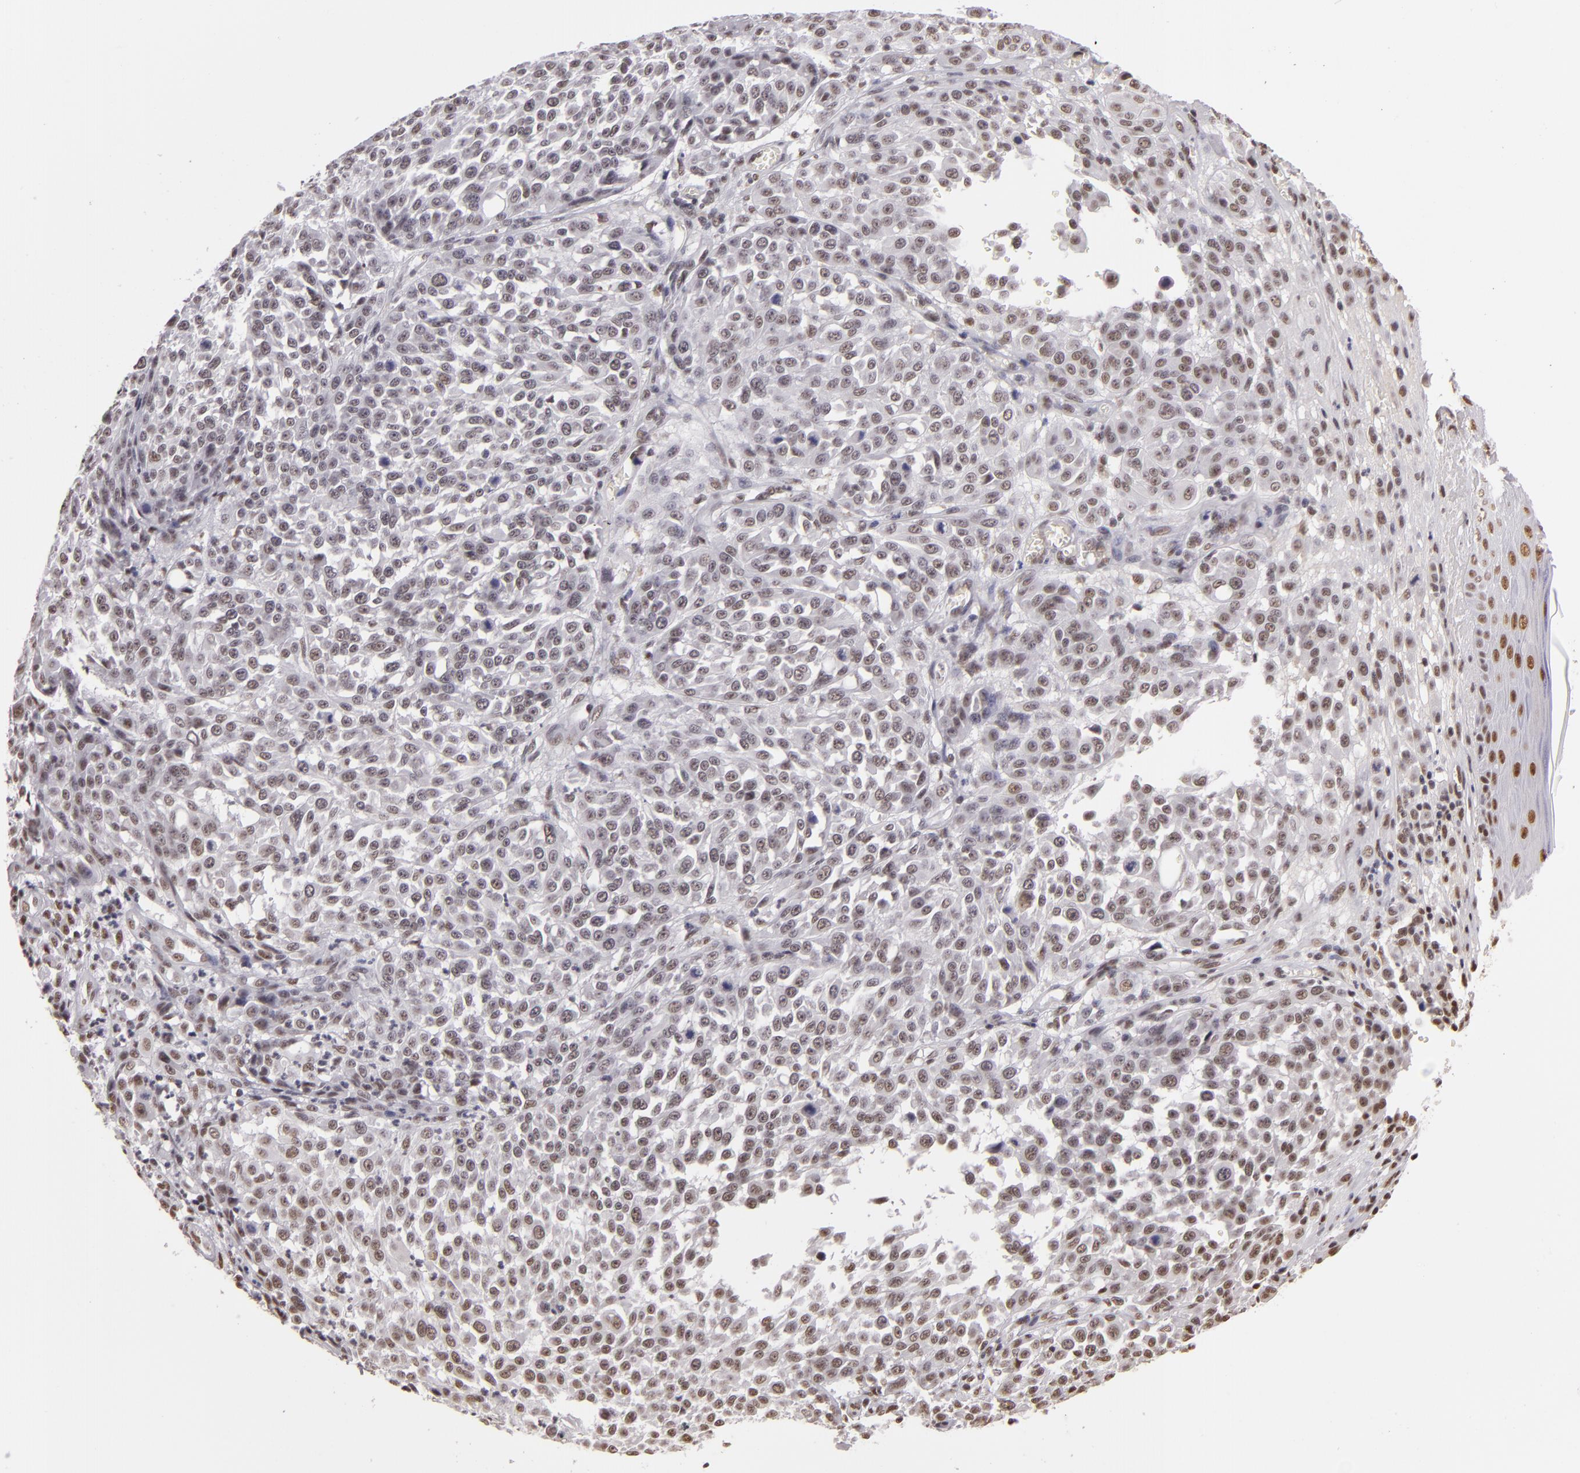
{"staining": {"intensity": "weak", "quantity": "25%-75%", "location": "nuclear"}, "tissue": "melanoma", "cell_type": "Tumor cells", "image_type": "cancer", "snomed": [{"axis": "morphology", "description": "Malignant melanoma, NOS"}, {"axis": "topography", "description": "Skin"}], "caption": "Weak nuclear expression for a protein is seen in about 25%-75% of tumor cells of malignant melanoma using IHC.", "gene": "INTS6", "patient": {"sex": "female", "age": 49}}